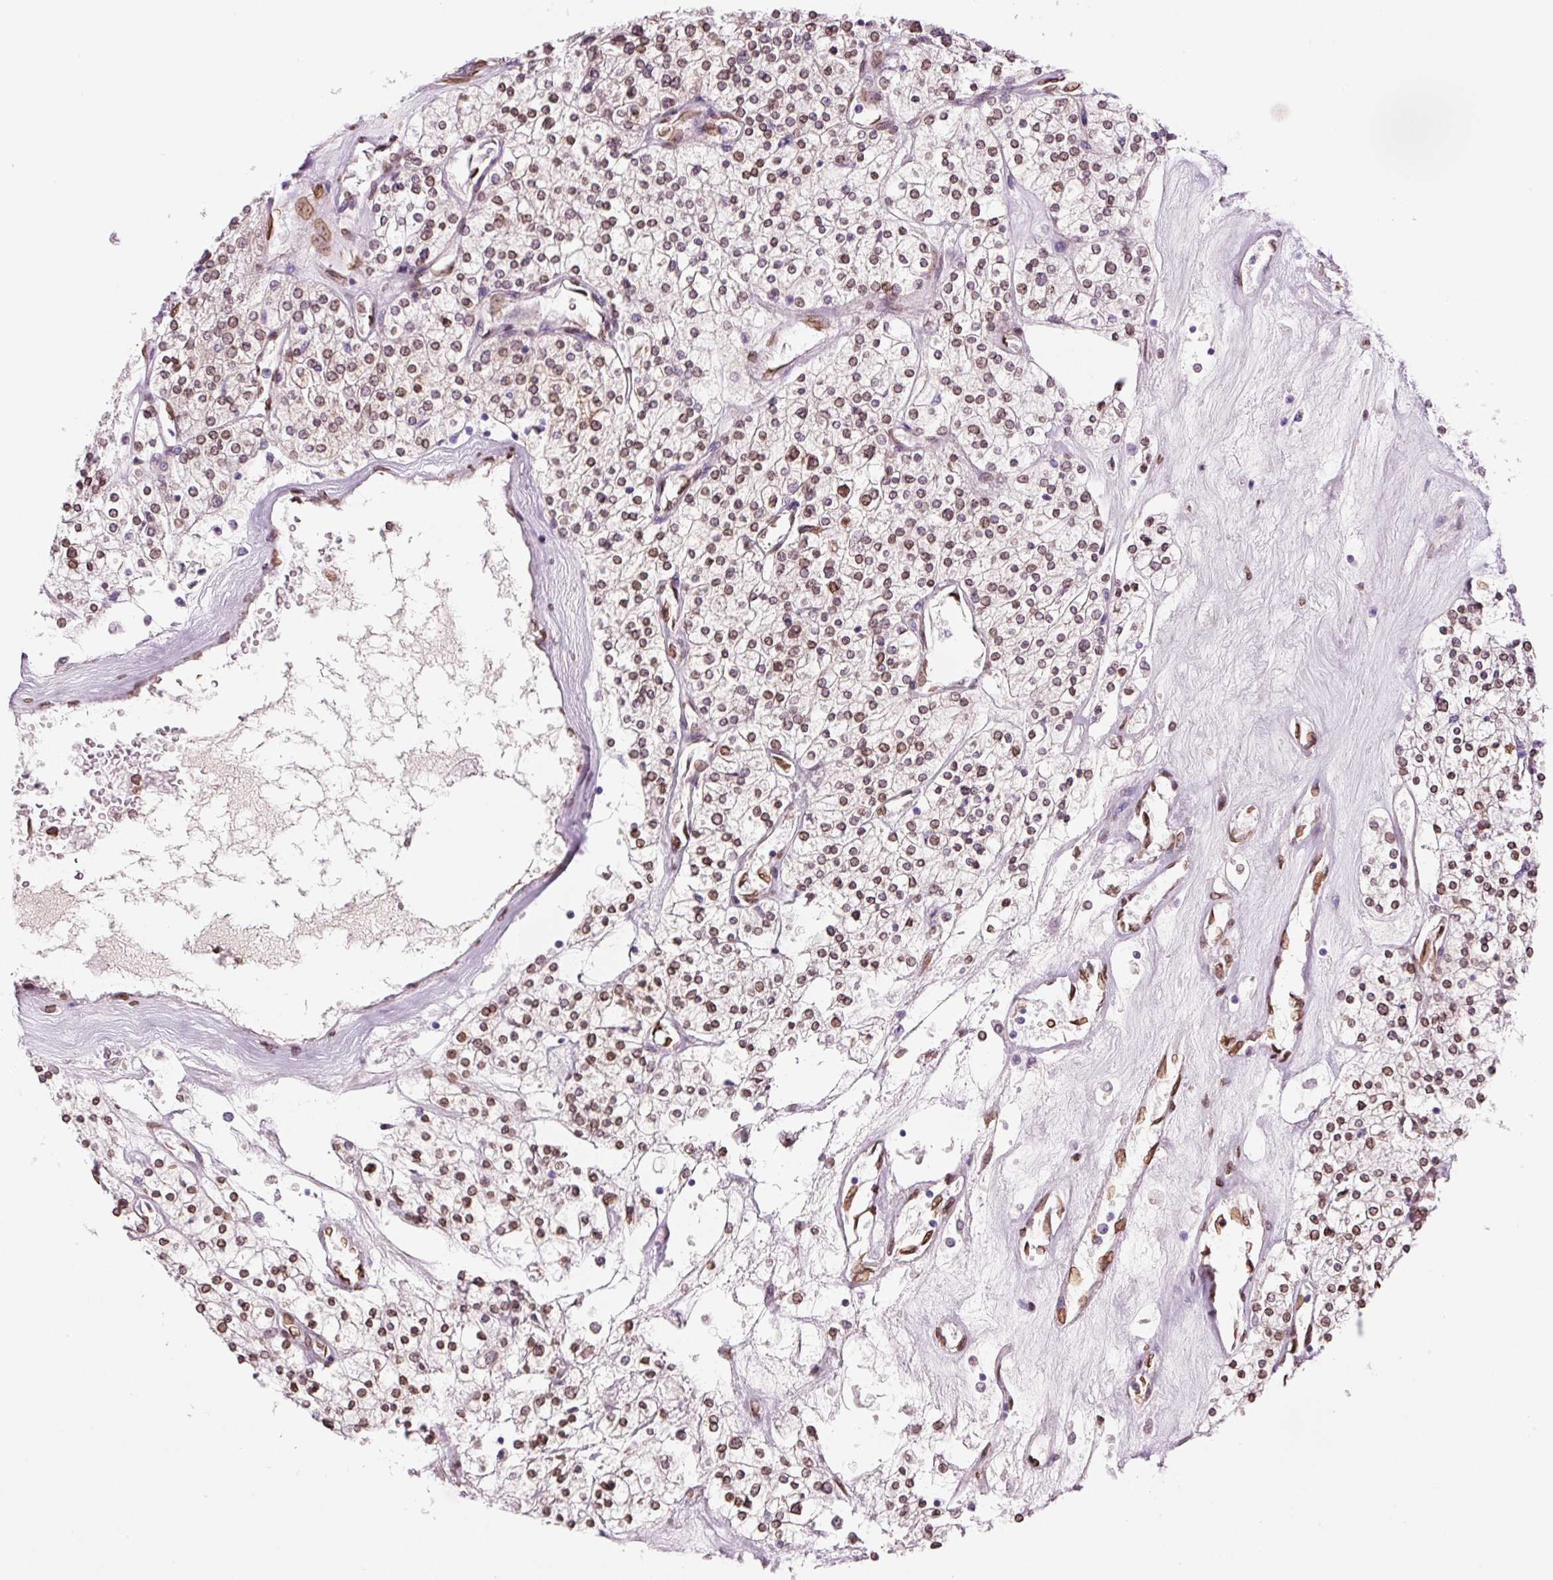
{"staining": {"intensity": "moderate", "quantity": ">75%", "location": "cytoplasmic/membranous,nuclear"}, "tissue": "renal cancer", "cell_type": "Tumor cells", "image_type": "cancer", "snomed": [{"axis": "morphology", "description": "Adenocarcinoma, NOS"}, {"axis": "topography", "description": "Kidney"}], "caption": "Protein expression analysis of human renal cancer (adenocarcinoma) reveals moderate cytoplasmic/membranous and nuclear expression in approximately >75% of tumor cells.", "gene": "ZNF224", "patient": {"sex": "male", "age": 80}}